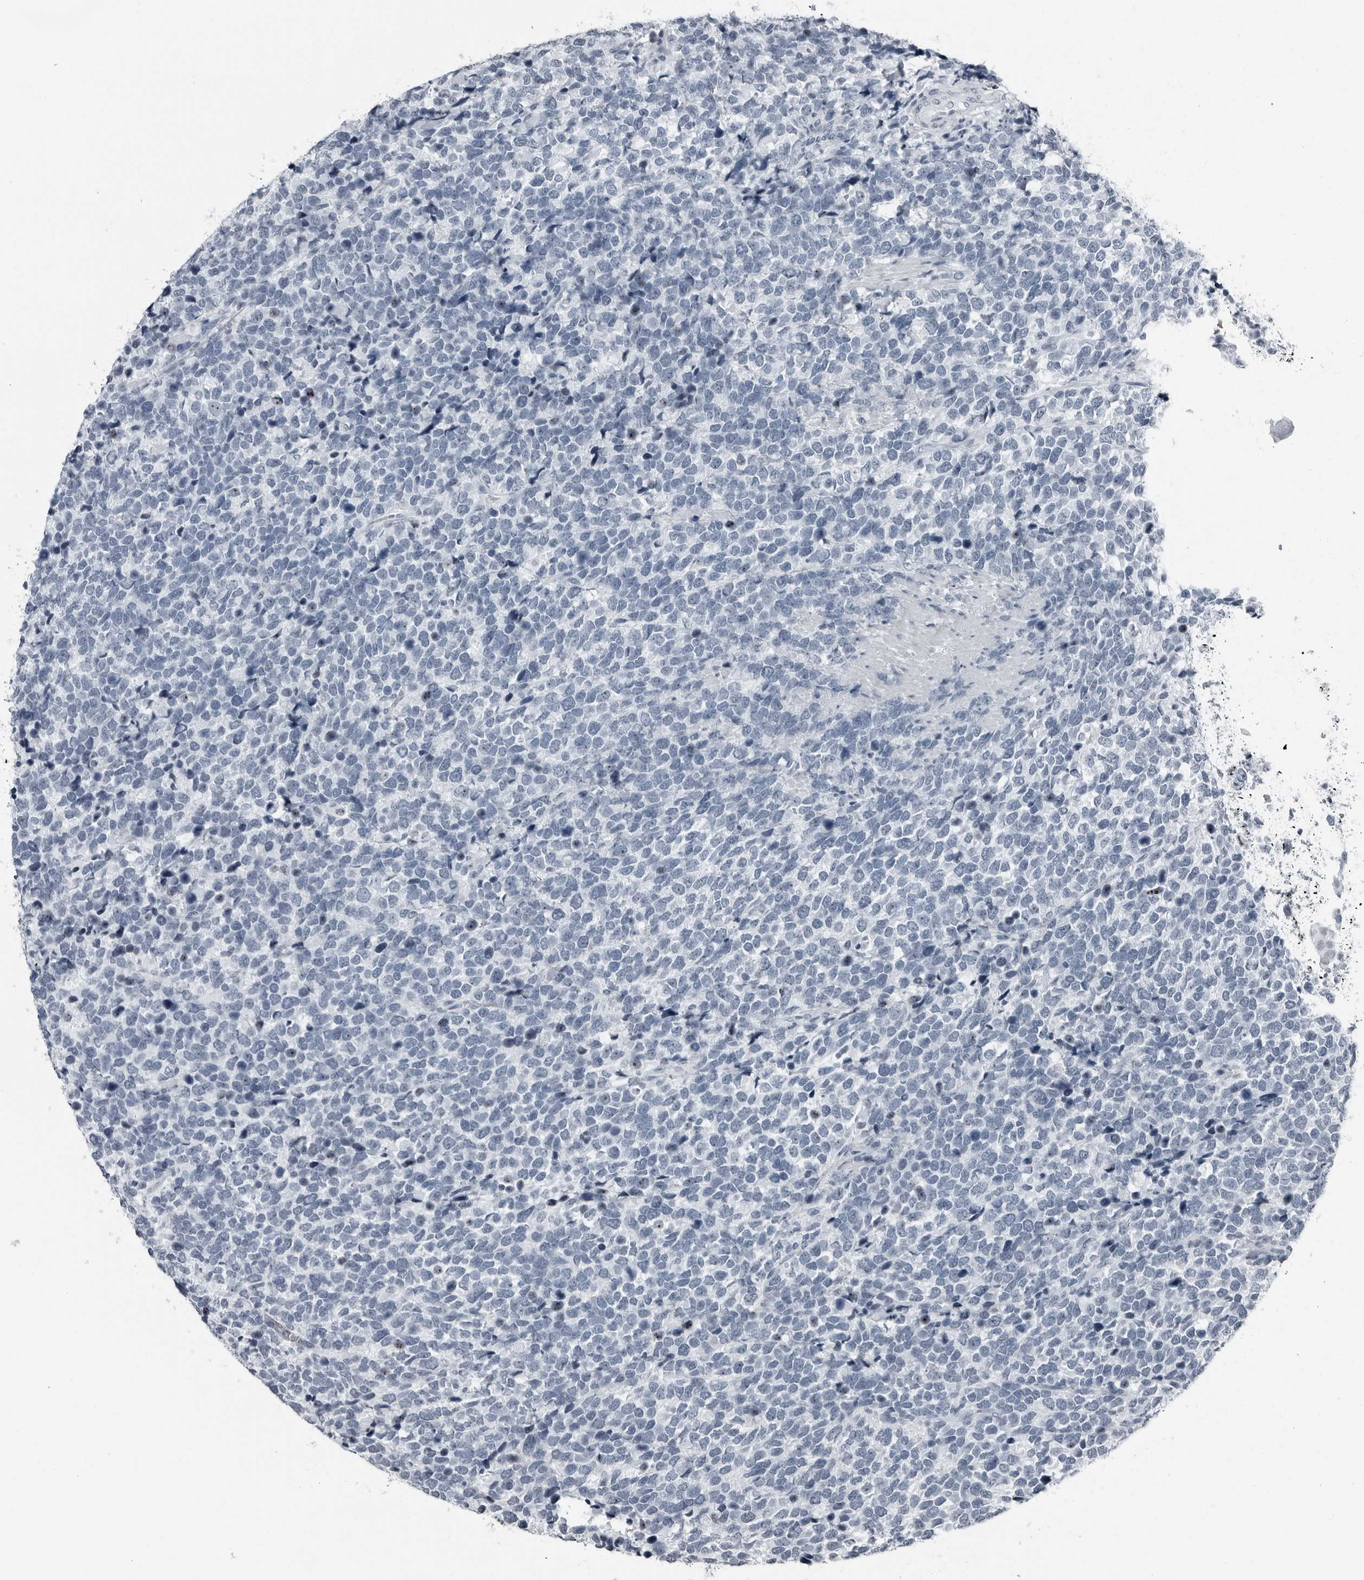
{"staining": {"intensity": "negative", "quantity": "none", "location": "none"}, "tissue": "urothelial cancer", "cell_type": "Tumor cells", "image_type": "cancer", "snomed": [{"axis": "morphology", "description": "Urothelial carcinoma, High grade"}, {"axis": "topography", "description": "Urinary bladder"}], "caption": "Photomicrograph shows no significant protein positivity in tumor cells of urothelial cancer. The staining was performed using DAB (3,3'-diaminobenzidine) to visualize the protein expression in brown, while the nuclei were stained in blue with hematoxylin (Magnification: 20x).", "gene": "PDCD11", "patient": {"sex": "female", "age": 82}}